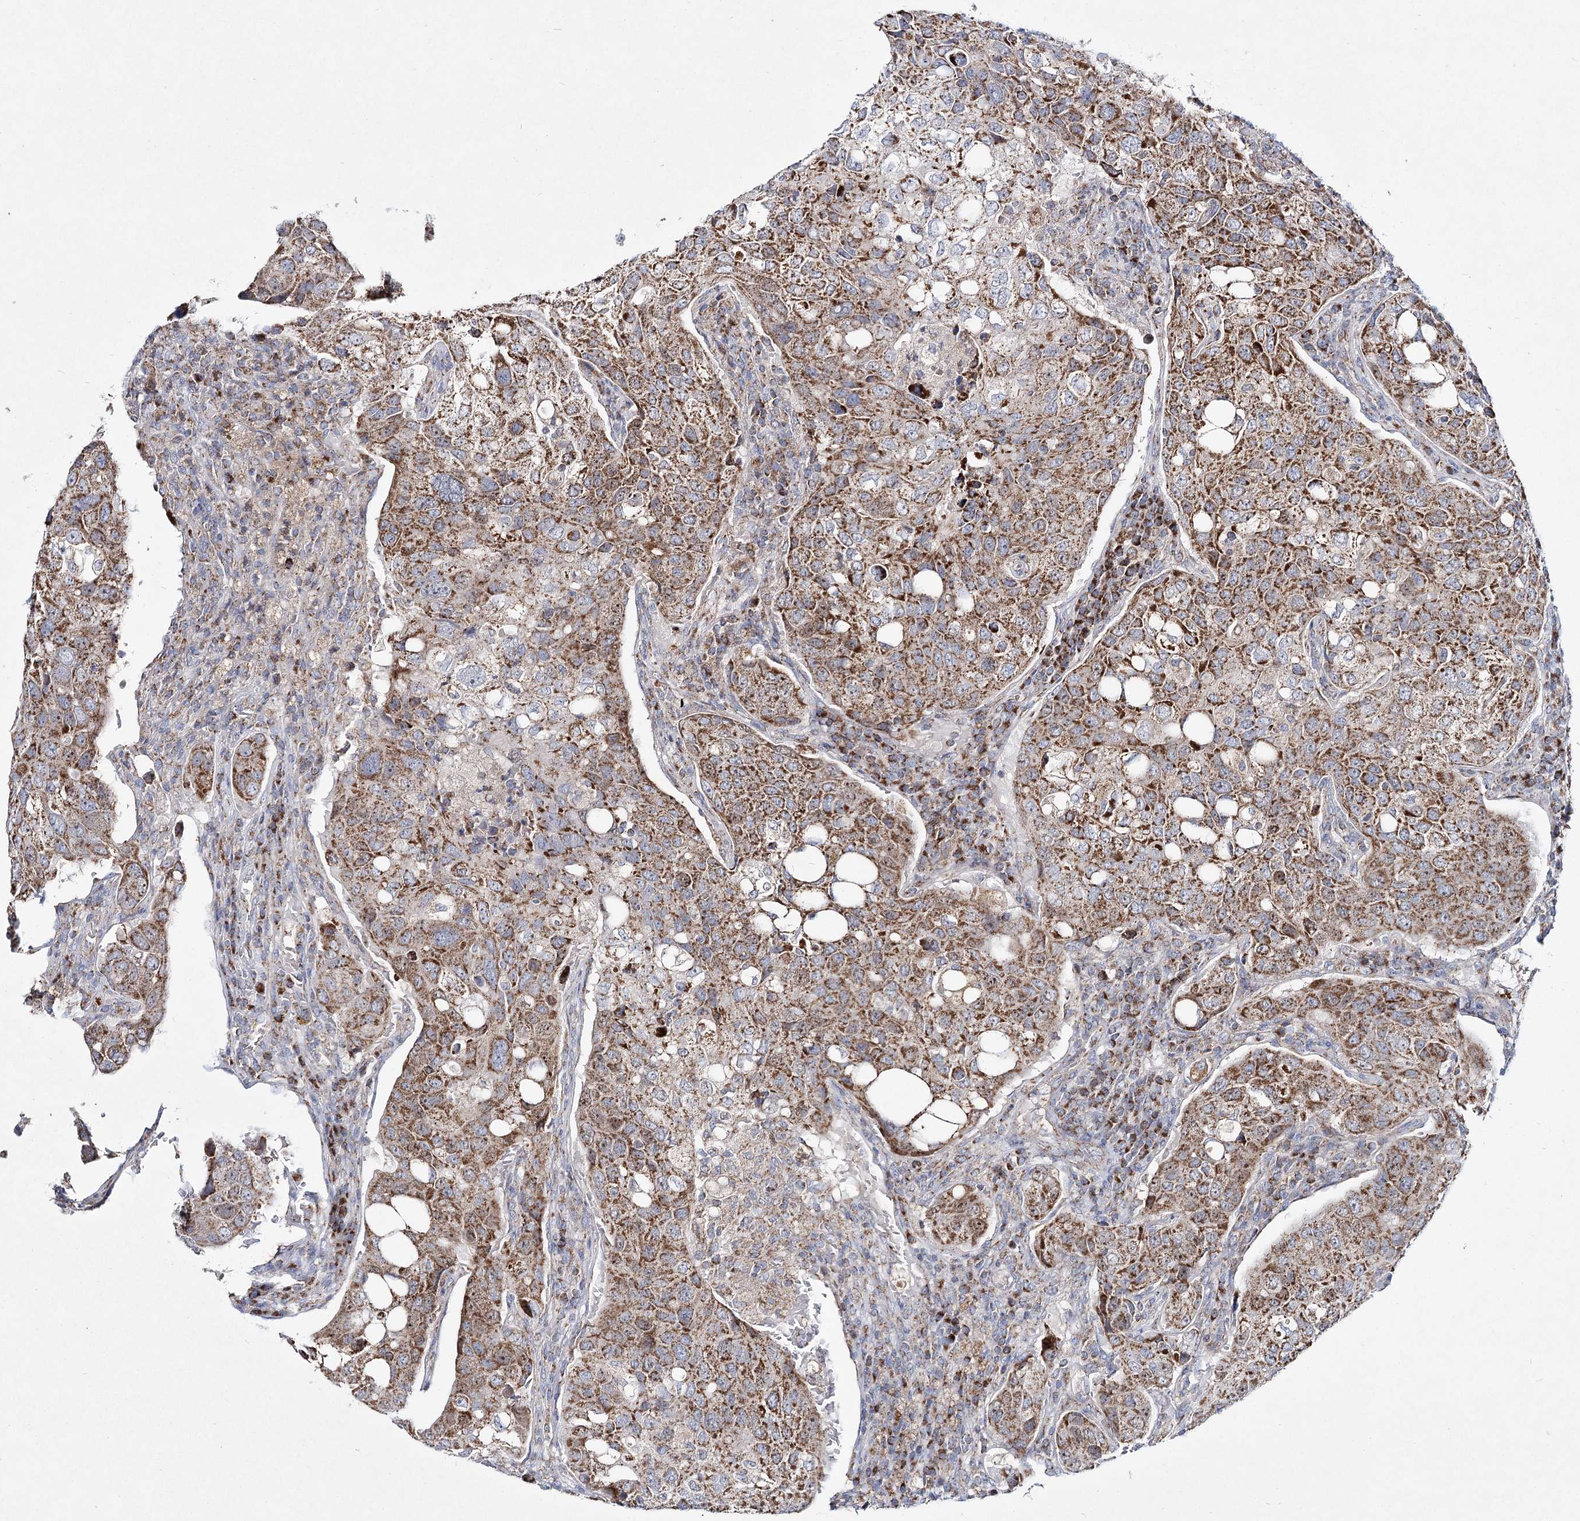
{"staining": {"intensity": "strong", "quantity": ">75%", "location": "cytoplasmic/membranous"}, "tissue": "urothelial cancer", "cell_type": "Tumor cells", "image_type": "cancer", "snomed": [{"axis": "morphology", "description": "Urothelial carcinoma, High grade"}, {"axis": "topography", "description": "Lymph node"}, {"axis": "topography", "description": "Urinary bladder"}], "caption": "Immunohistochemical staining of human urothelial cancer shows strong cytoplasmic/membranous protein staining in about >75% of tumor cells. The protein is shown in brown color, while the nuclei are stained blue.", "gene": "DNA2", "patient": {"sex": "male", "age": 51}}